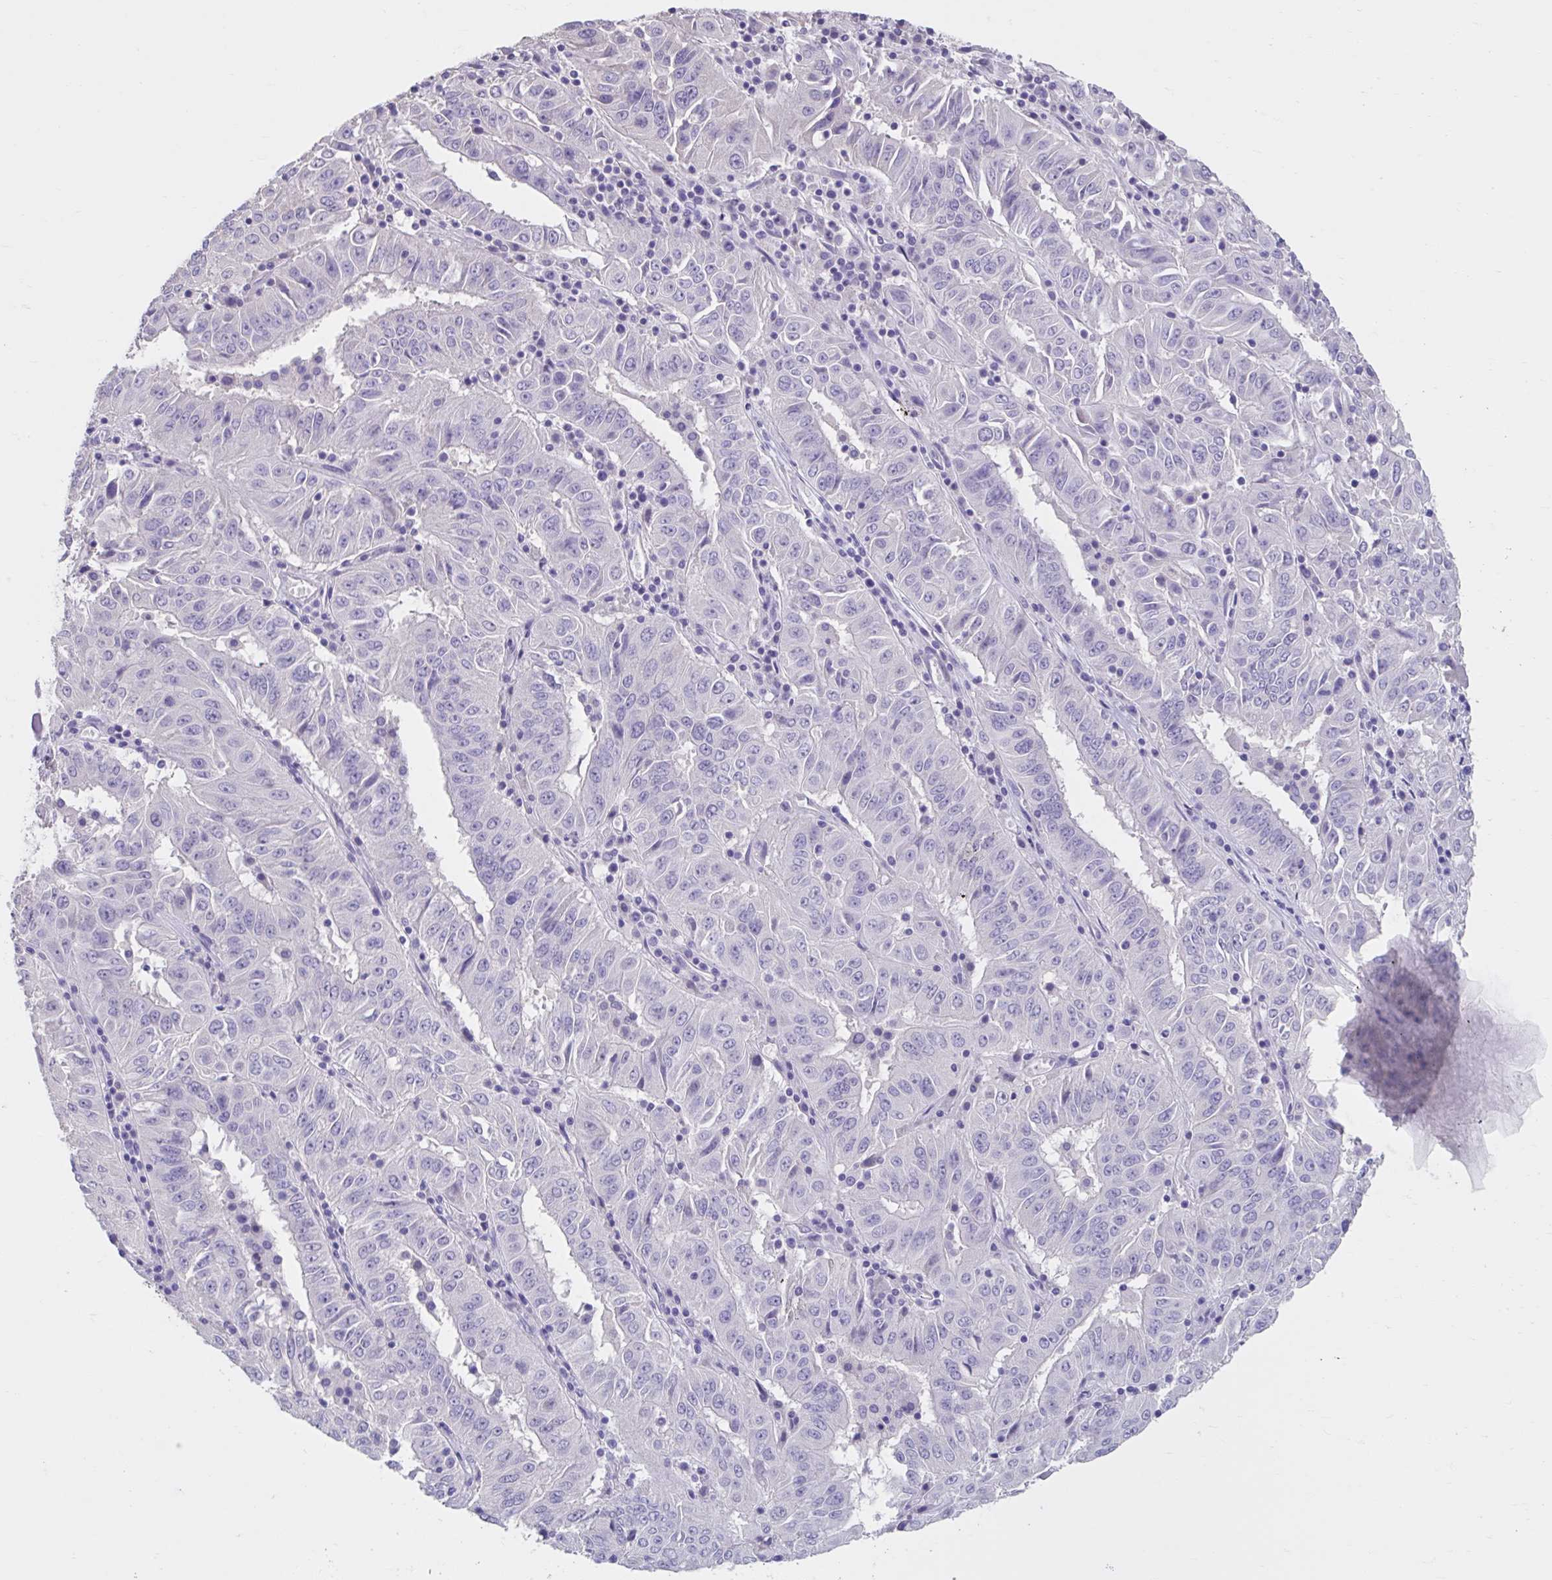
{"staining": {"intensity": "negative", "quantity": "none", "location": "none"}, "tissue": "pancreatic cancer", "cell_type": "Tumor cells", "image_type": "cancer", "snomed": [{"axis": "morphology", "description": "Adenocarcinoma, NOS"}, {"axis": "topography", "description": "Pancreas"}], "caption": "The histopathology image displays no significant expression in tumor cells of pancreatic cancer (adenocarcinoma). (Stains: DAB (3,3'-diaminobenzidine) IHC with hematoxylin counter stain, Microscopy: brightfield microscopy at high magnification).", "gene": "GPR162", "patient": {"sex": "male", "age": 63}}